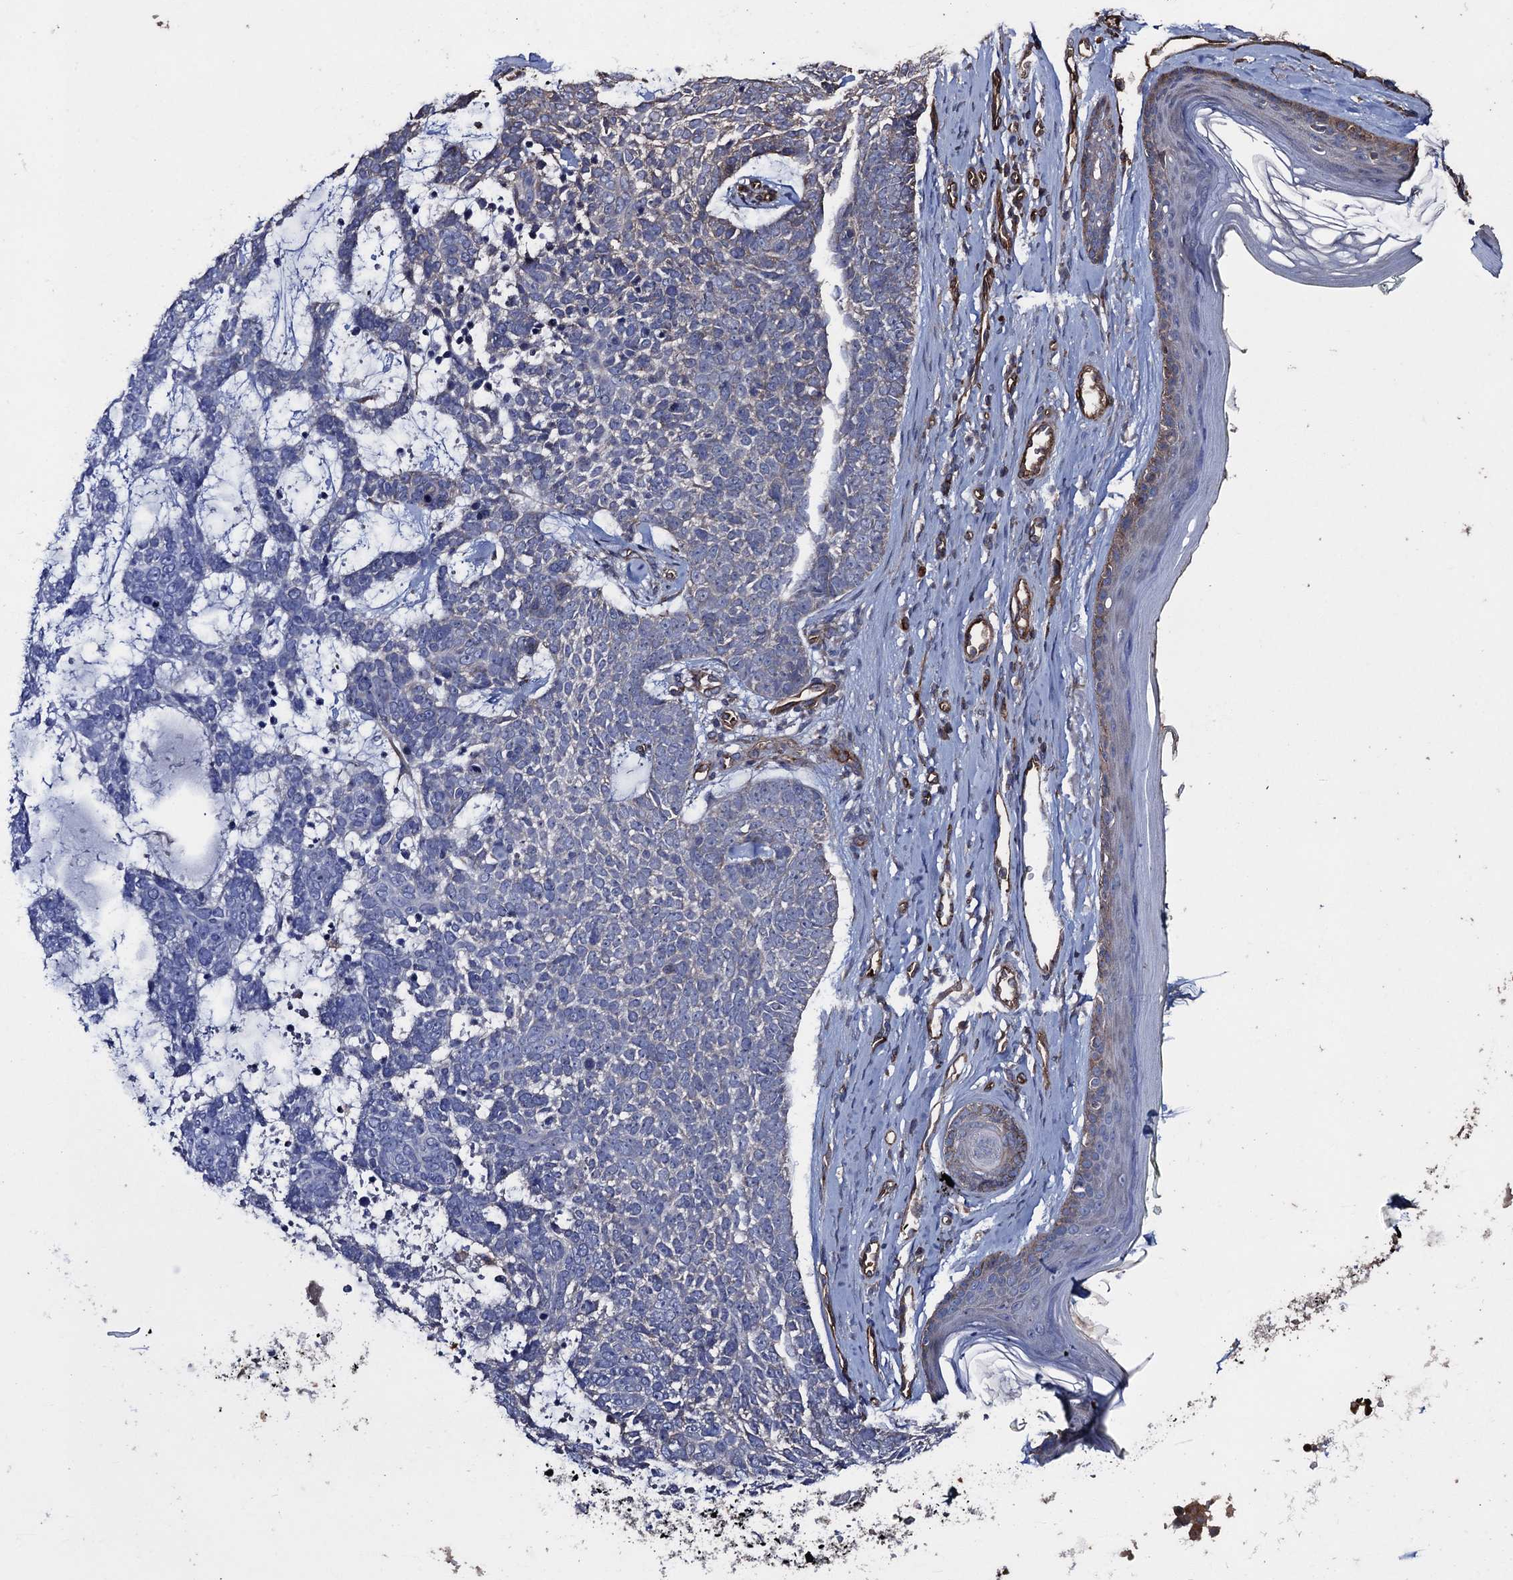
{"staining": {"intensity": "negative", "quantity": "none", "location": "none"}, "tissue": "skin cancer", "cell_type": "Tumor cells", "image_type": "cancer", "snomed": [{"axis": "morphology", "description": "Basal cell carcinoma"}, {"axis": "topography", "description": "Skin"}], "caption": "Histopathology image shows no protein expression in tumor cells of skin basal cell carcinoma tissue.", "gene": "TXNDC11", "patient": {"sex": "female", "age": 81}}